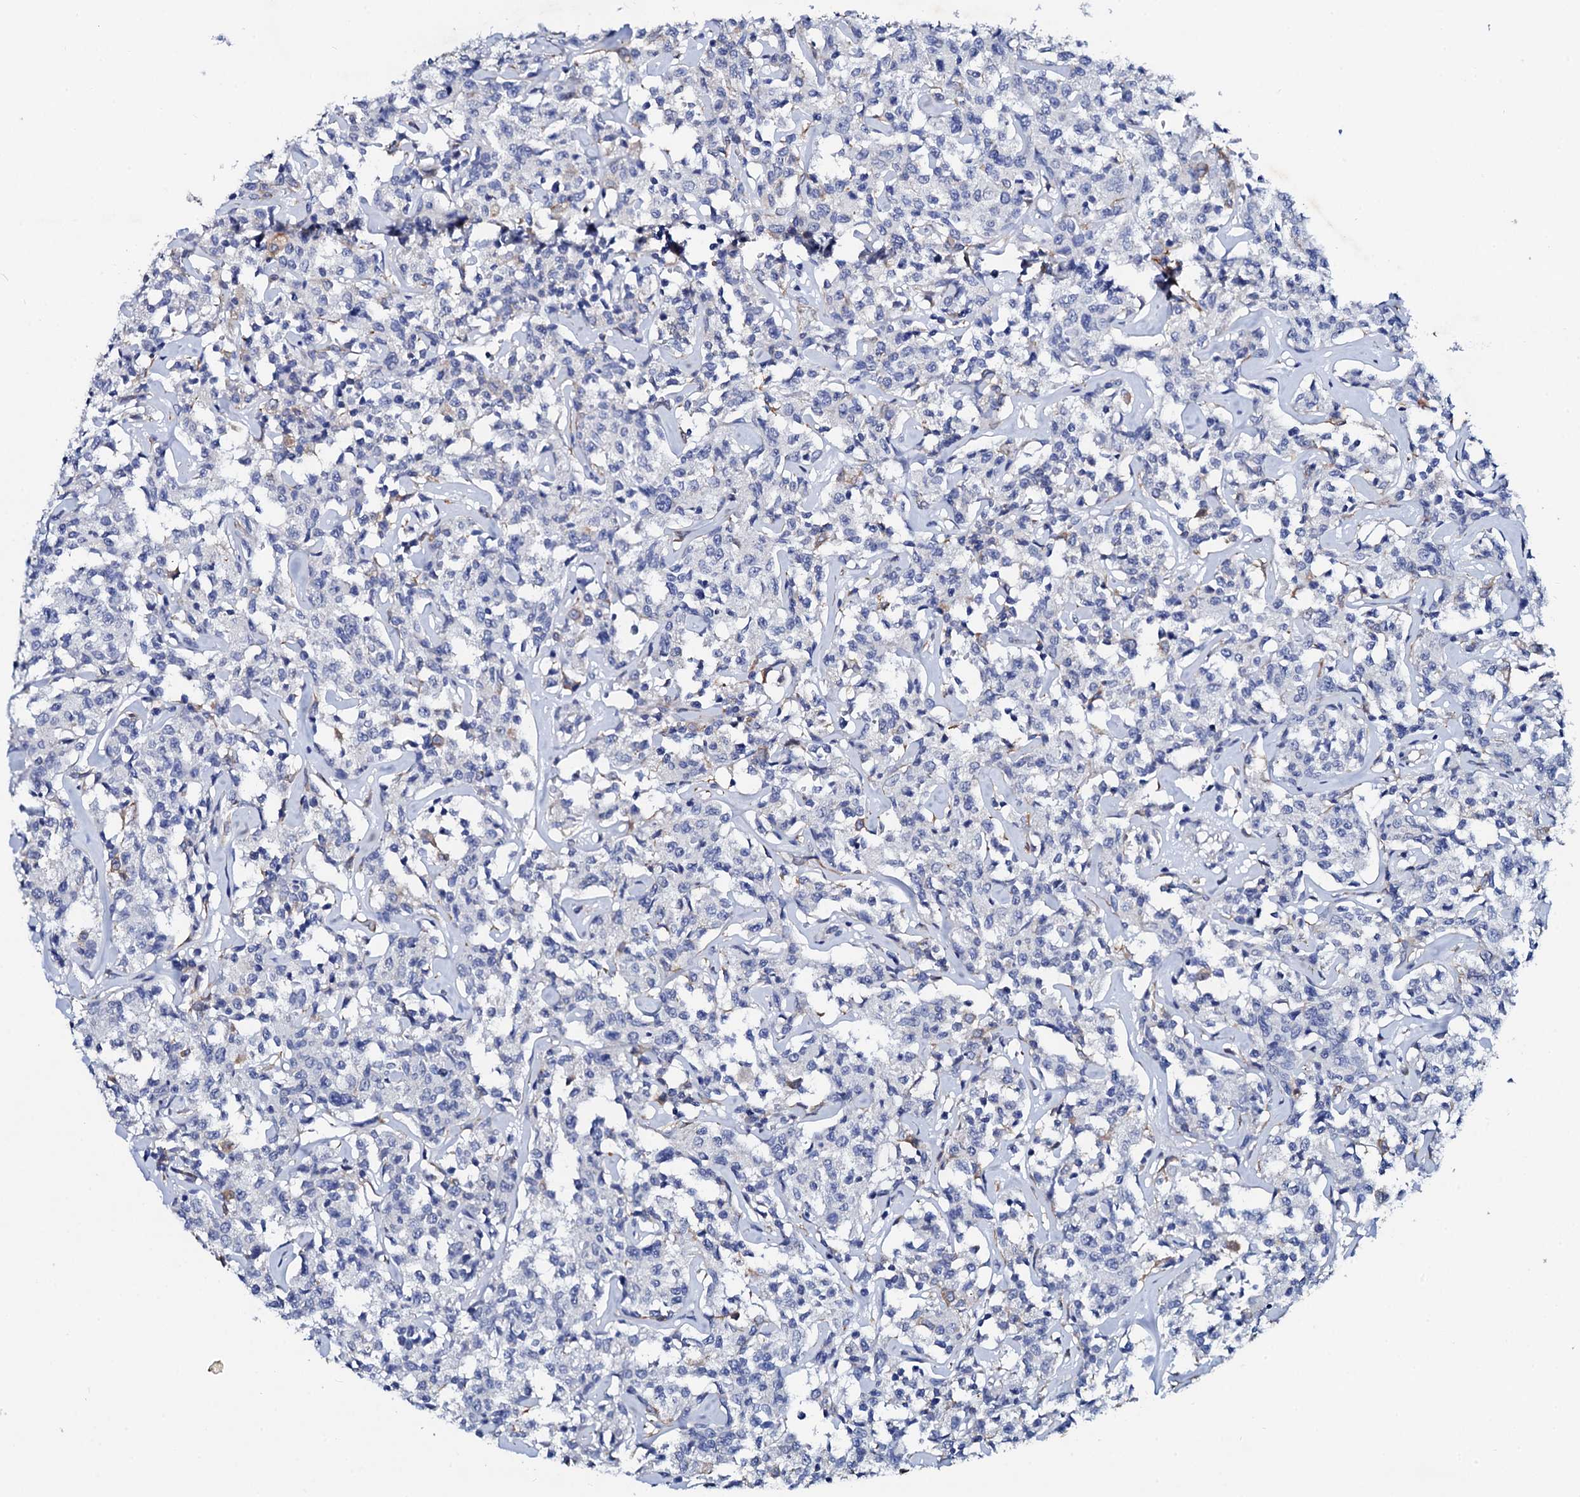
{"staining": {"intensity": "negative", "quantity": "none", "location": "none"}, "tissue": "lymphoma", "cell_type": "Tumor cells", "image_type": "cancer", "snomed": [{"axis": "morphology", "description": "Malignant lymphoma, non-Hodgkin's type, Low grade"}, {"axis": "topography", "description": "Small intestine"}], "caption": "A micrograph of malignant lymphoma, non-Hodgkin's type (low-grade) stained for a protein exhibits no brown staining in tumor cells.", "gene": "GLB1L3", "patient": {"sex": "female", "age": 59}}